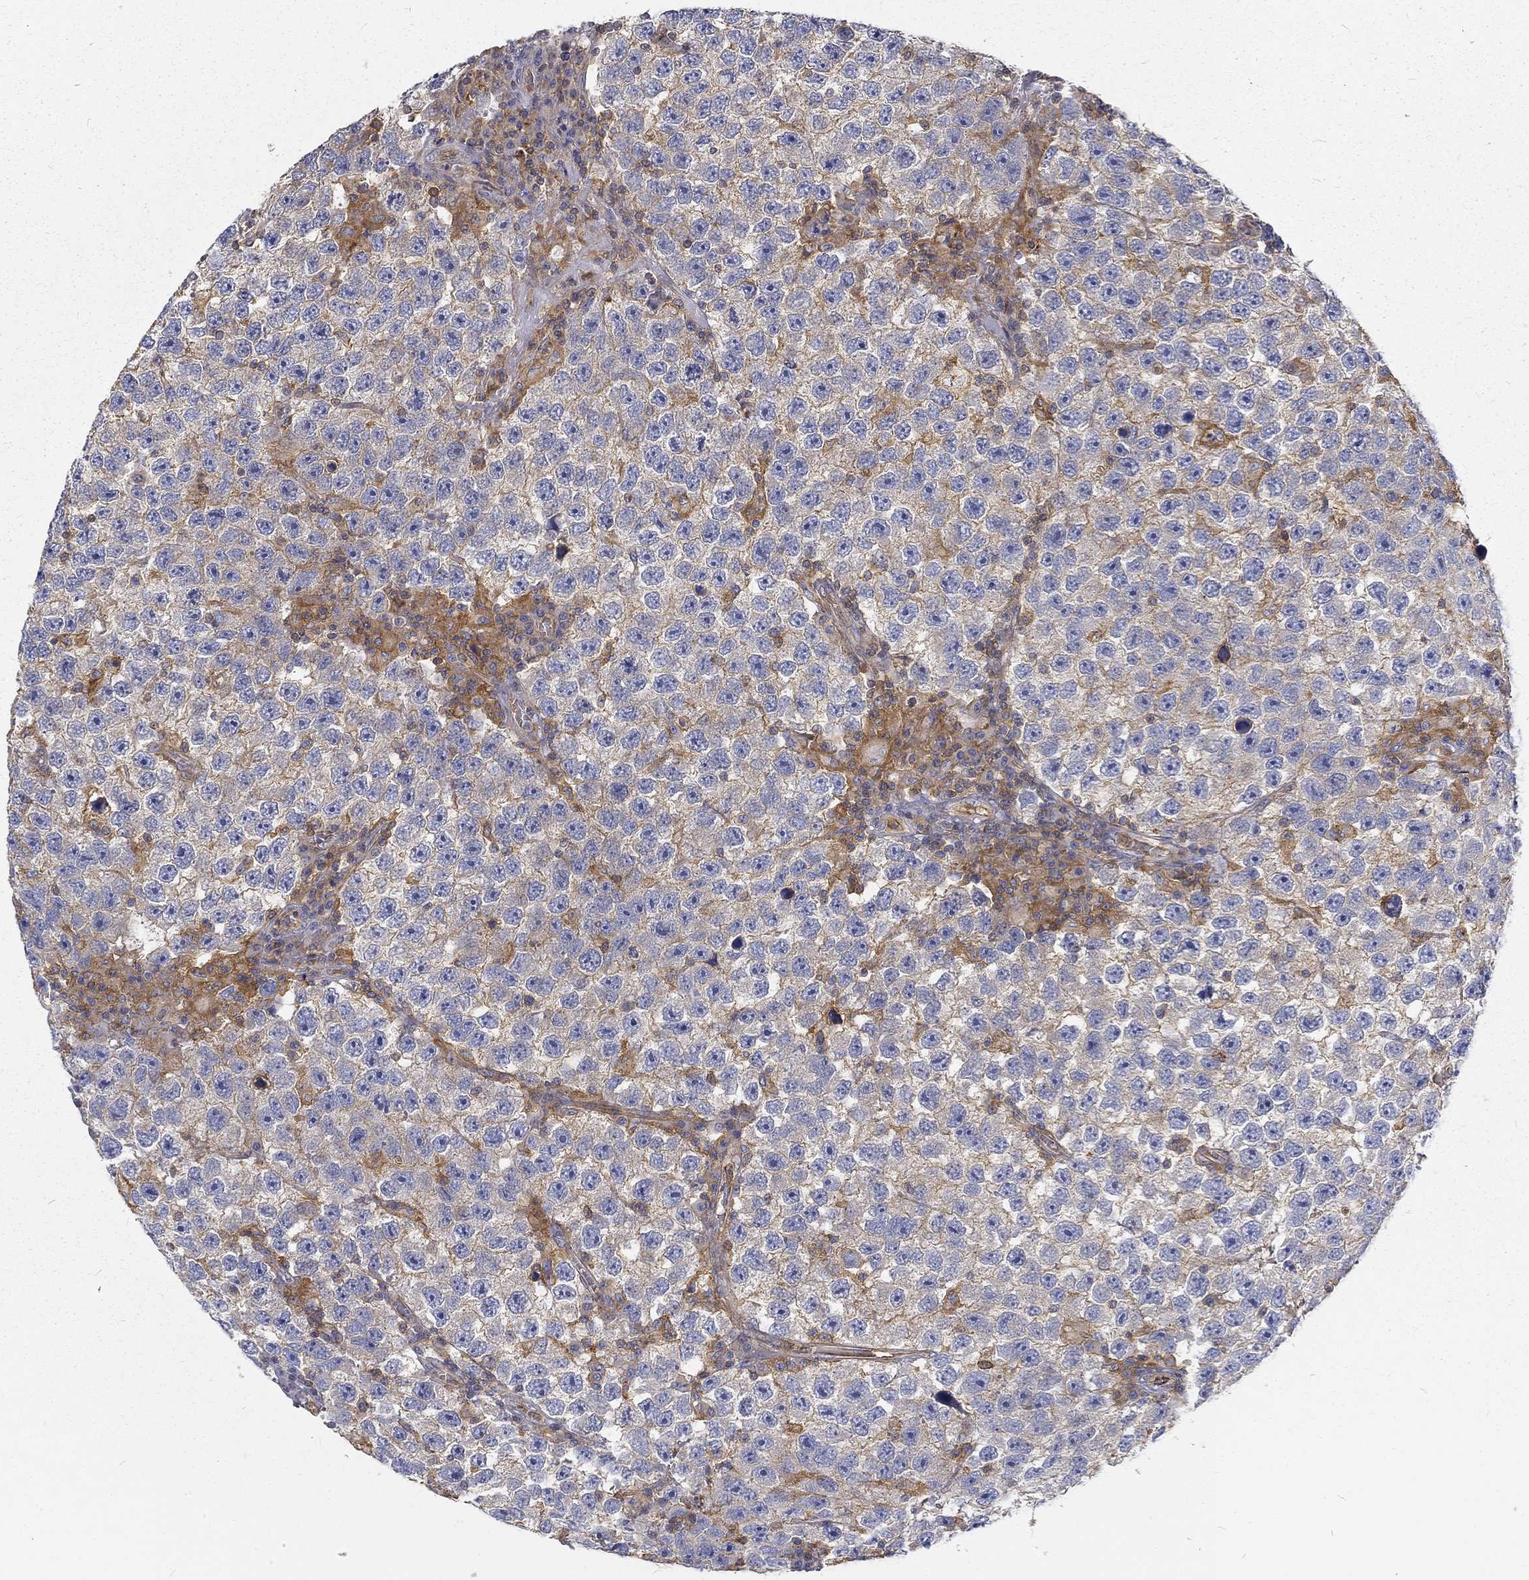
{"staining": {"intensity": "negative", "quantity": "none", "location": "none"}, "tissue": "testis cancer", "cell_type": "Tumor cells", "image_type": "cancer", "snomed": [{"axis": "morphology", "description": "Seminoma, NOS"}, {"axis": "topography", "description": "Testis"}], "caption": "Immunohistochemical staining of human testis cancer (seminoma) reveals no significant expression in tumor cells.", "gene": "MTMR11", "patient": {"sex": "male", "age": 26}}